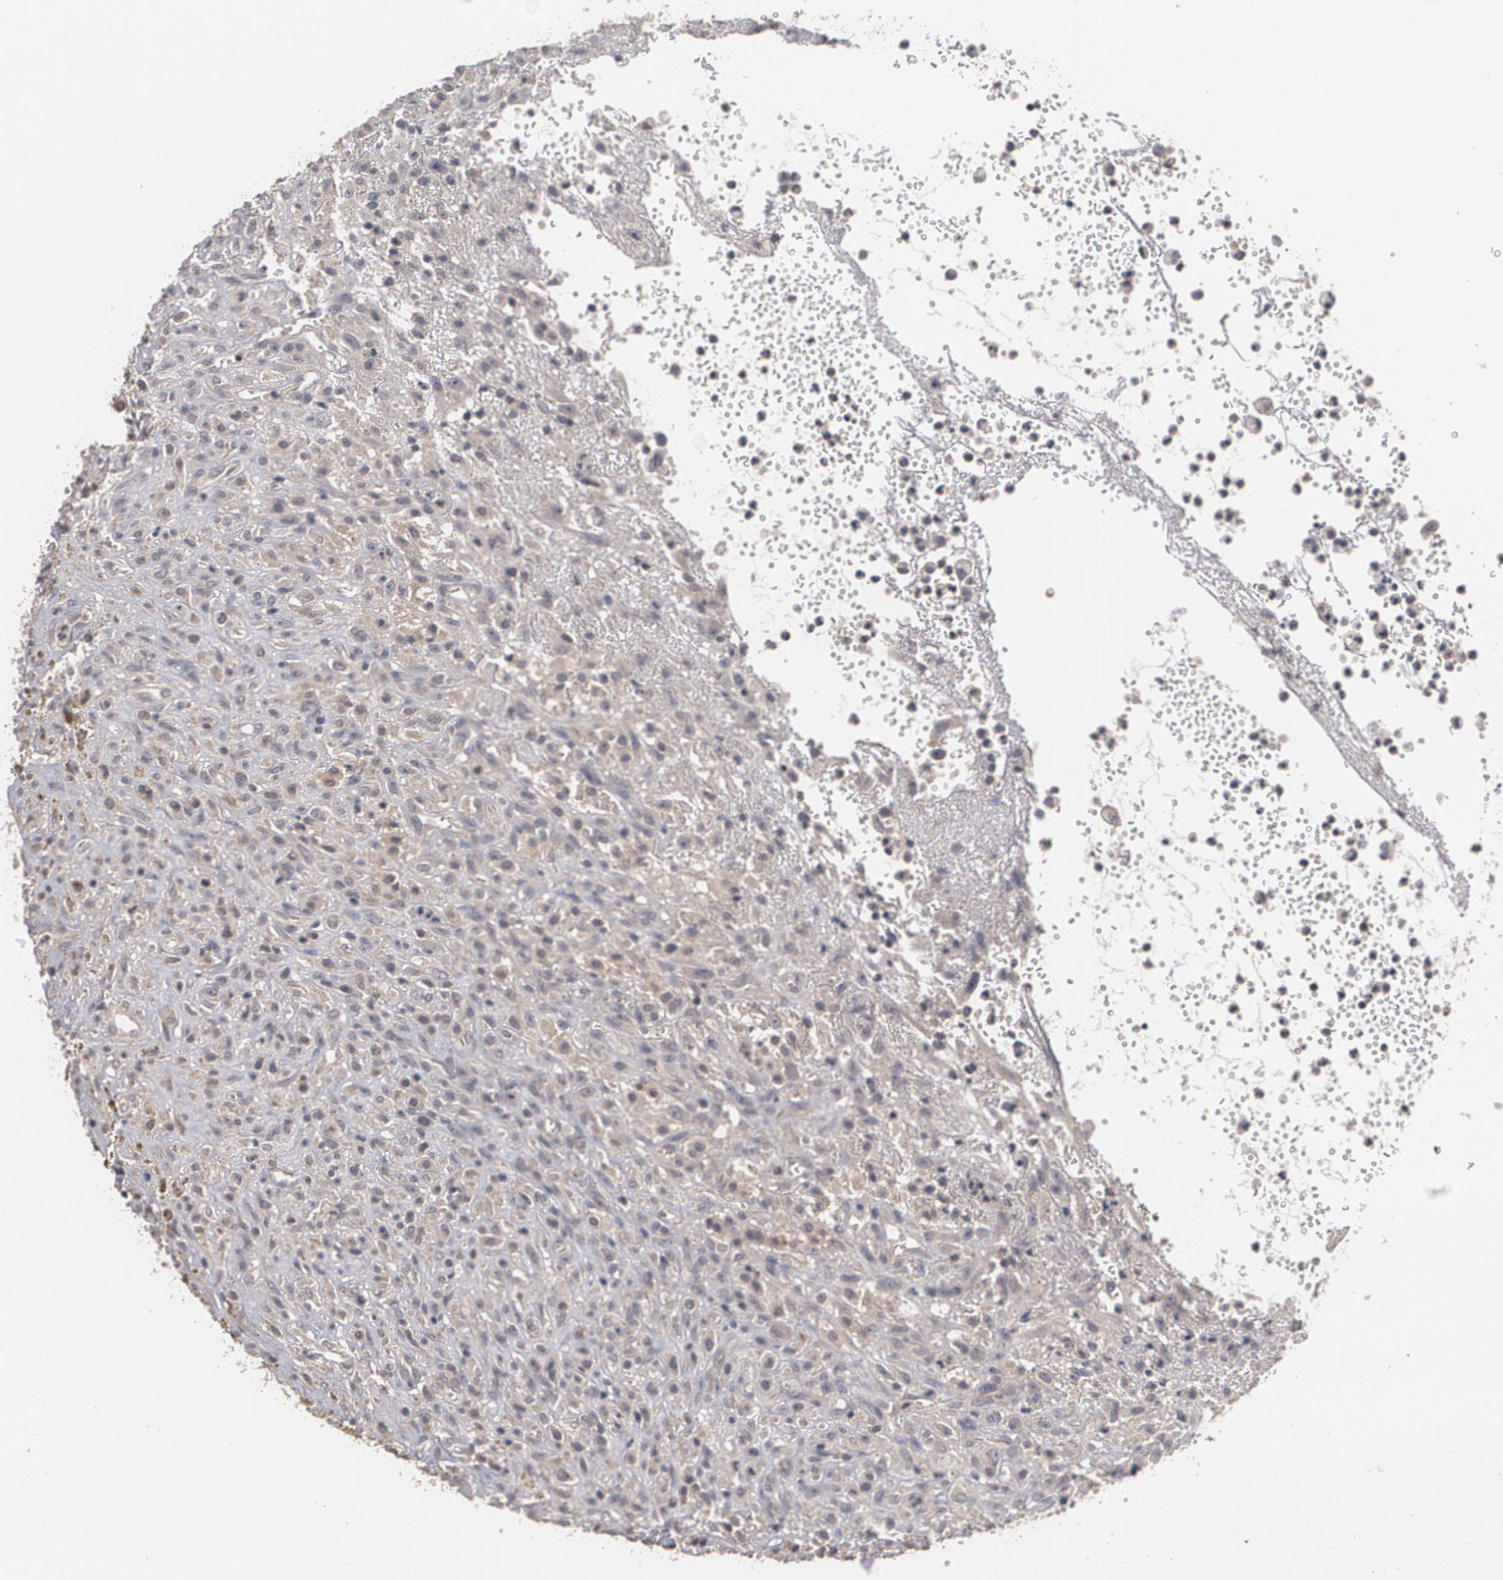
{"staining": {"intensity": "moderate", "quantity": ">75%", "location": "cytoplasmic/membranous"}, "tissue": "glioma", "cell_type": "Tumor cells", "image_type": "cancer", "snomed": [{"axis": "morphology", "description": "Glioma, malignant, High grade"}, {"axis": "topography", "description": "Brain"}], "caption": "Glioma tissue displays moderate cytoplasmic/membranous positivity in approximately >75% of tumor cells, visualized by immunohistochemistry. The protein of interest is stained brown, and the nuclei are stained in blue (DAB IHC with brightfield microscopy, high magnification).", "gene": "ARF6", "patient": {"sex": "male", "age": 66}}